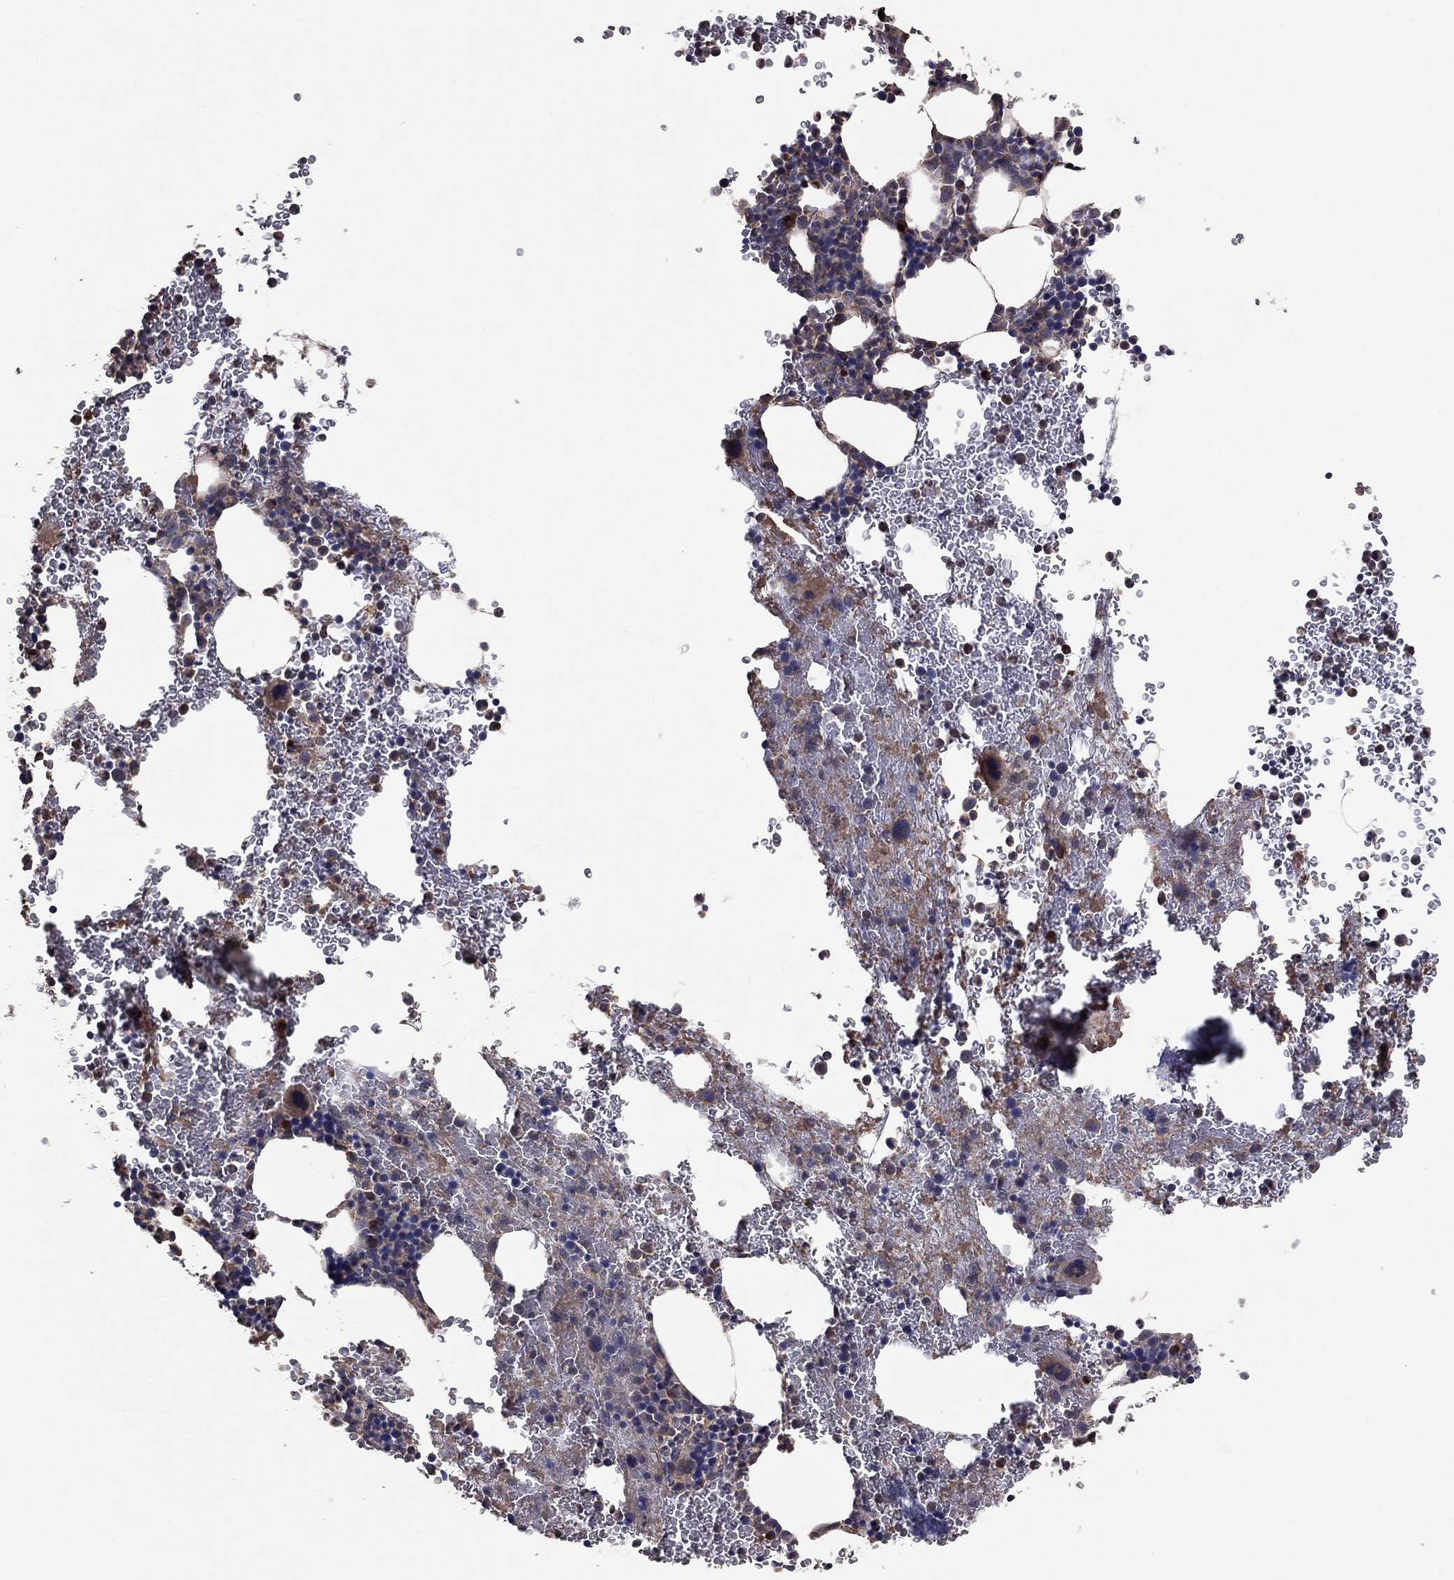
{"staining": {"intensity": "moderate", "quantity": "<25%", "location": "cytoplasmic/membranous"}, "tissue": "bone marrow", "cell_type": "Hematopoietic cells", "image_type": "normal", "snomed": [{"axis": "morphology", "description": "Normal tissue, NOS"}, {"axis": "topography", "description": "Bone marrow"}], "caption": "A micrograph showing moderate cytoplasmic/membranous staining in about <25% of hematopoietic cells in normal bone marrow, as visualized by brown immunohistochemical staining.", "gene": "FLT4", "patient": {"sex": "male", "age": 50}}